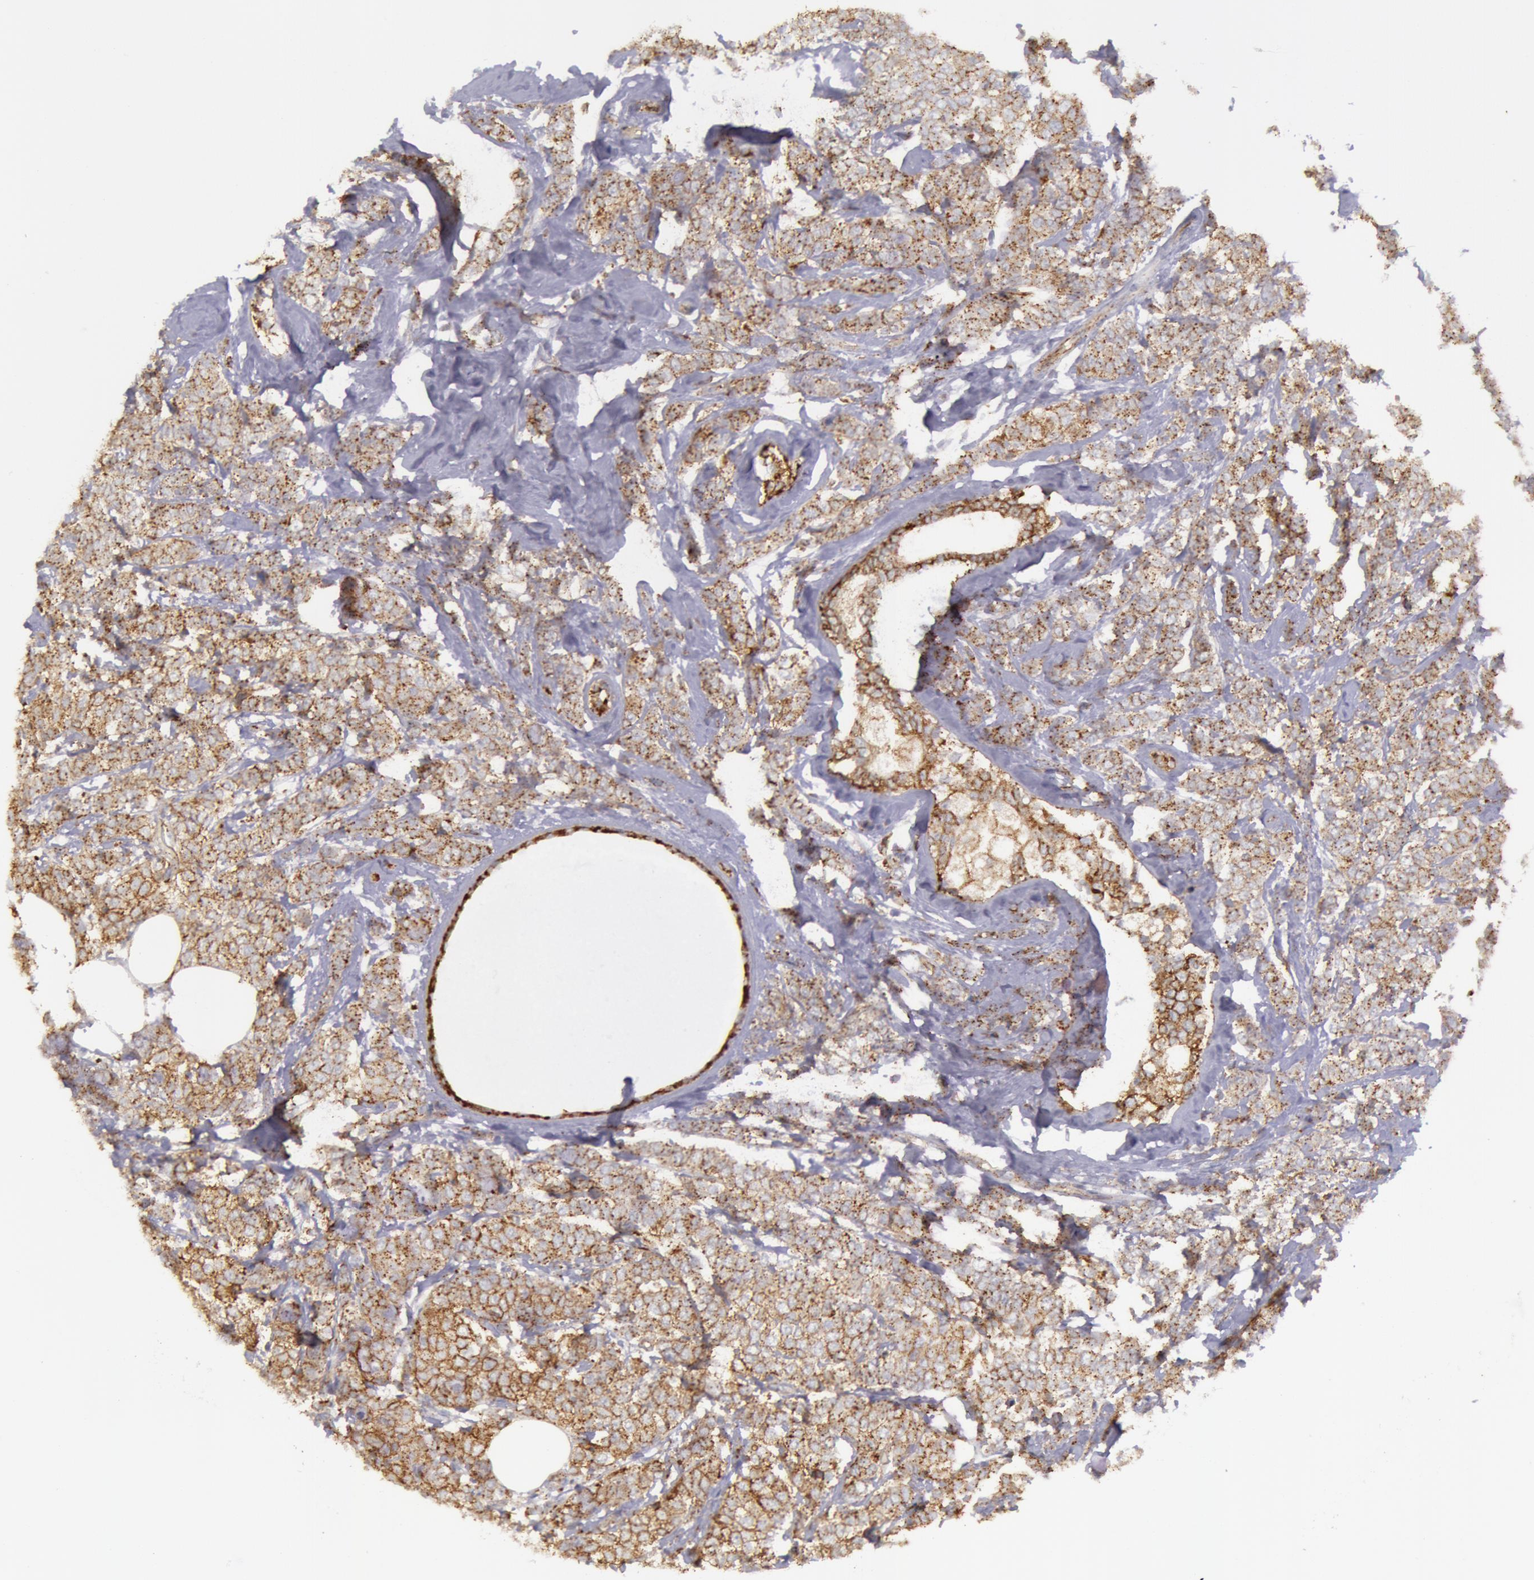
{"staining": {"intensity": "moderate", "quantity": ">75%", "location": "cytoplasmic/membranous"}, "tissue": "breast cancer", "cell_type": "Tumor cells", "image_type": "cancer", "snomed": [{"axis": "morphology", "description": "Lobular carcinoma"}, {"axis": "topography", "description": "Breast"}], "caption": "A medium amount of moderate cytoplasmic/membranous positivity is present in about >75% of tumor cells in breast cancer tissue.", "gene": "FLOT2", "patient": {"sex": "female", "age": 60}}